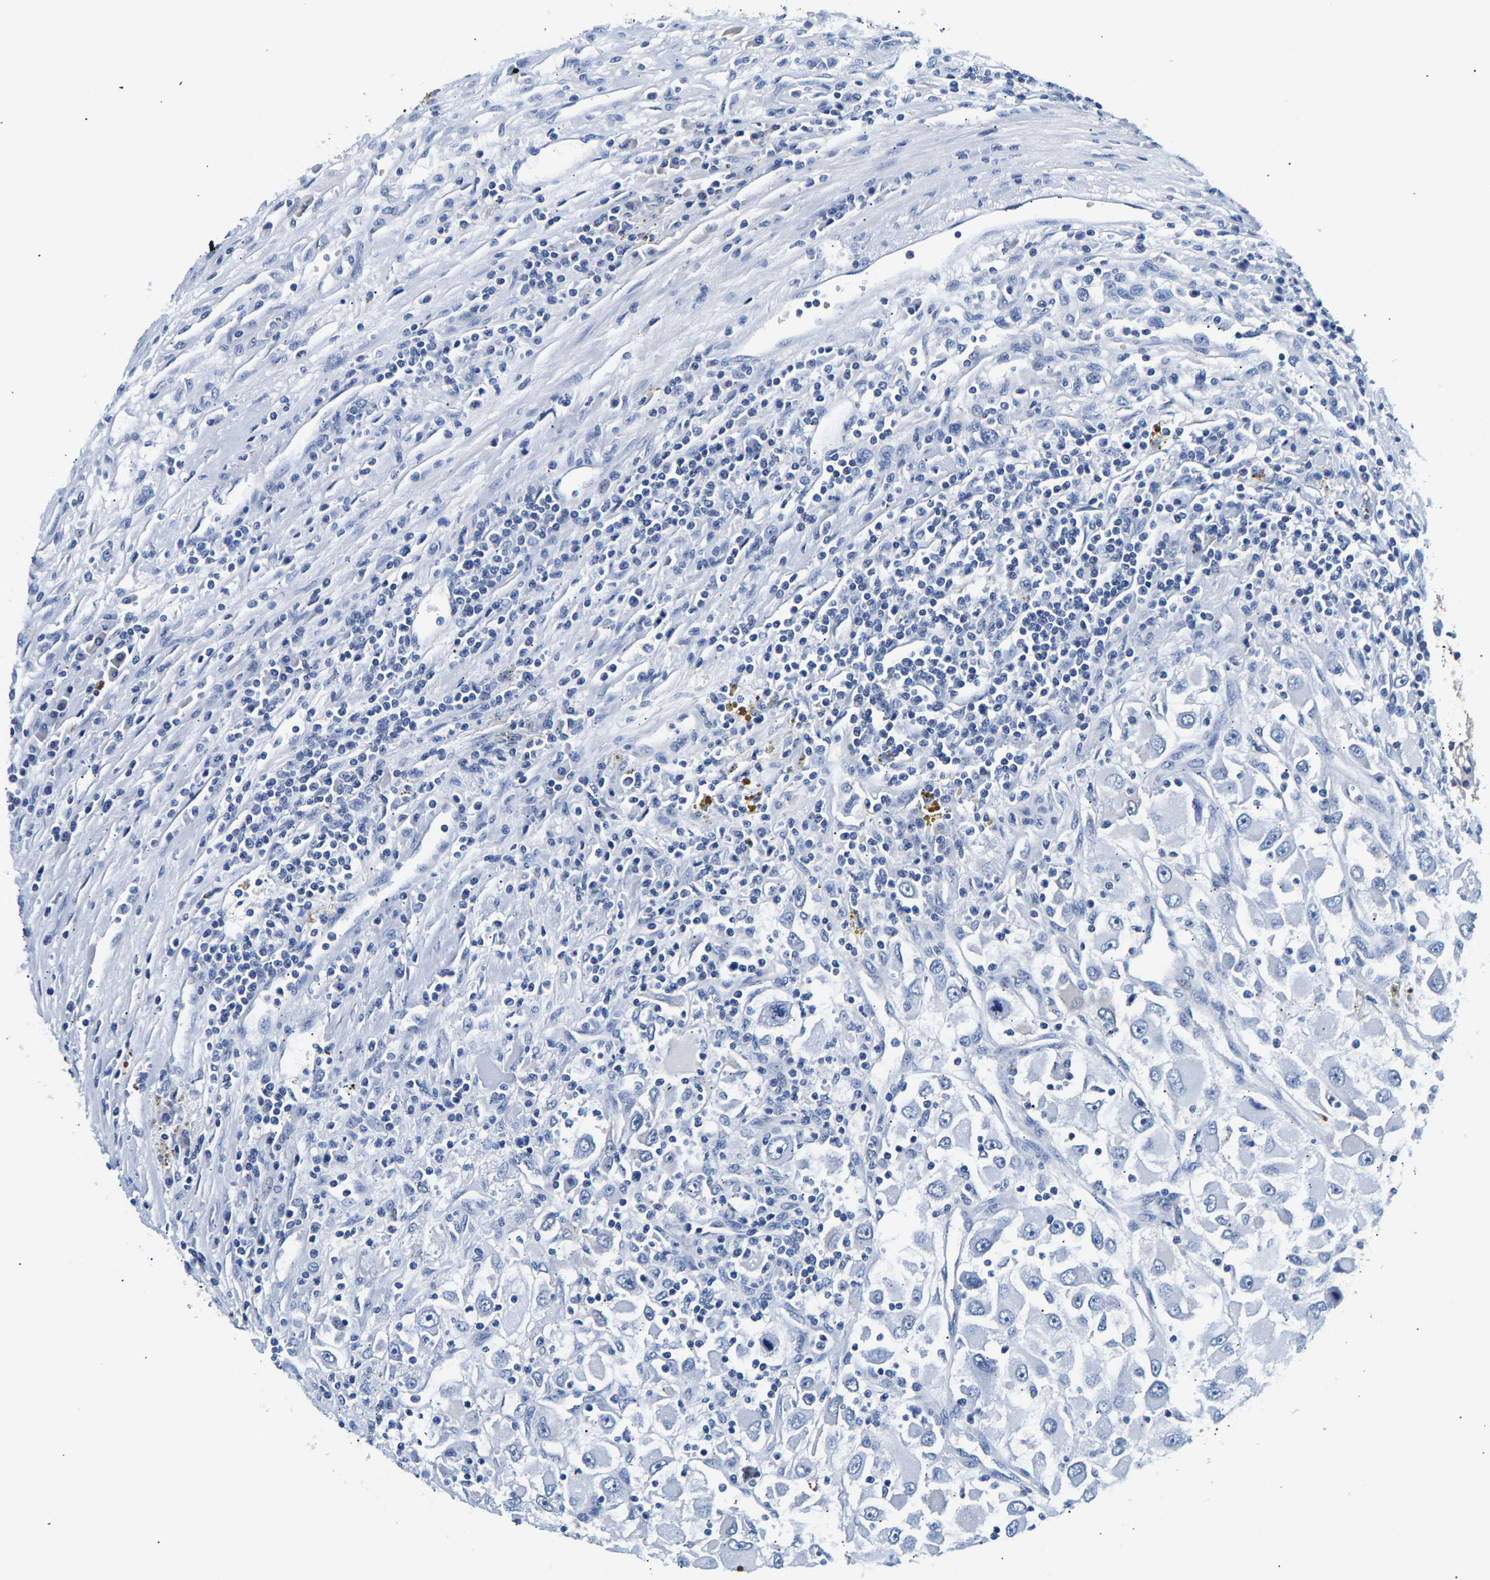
{"staining": {"intensity": "negative", "quantity": "none", "location": "none"}, "tissue": "renal cancer", "cell_type": "Tumor cells", "image_type": "cancer", "snomed": [{"axis": "morphology", "description": "Adenocarcinoma, NOS"}, {"axis": "topography", "description": "Kidney"}], "caption": "High power microscopy image of an immunohistochemistry (IHC) image of renal cancer, revealing no significant staining in tumor cells.", "gene": "UCHL3", "patient": {"sex": "female", "age": 52}}